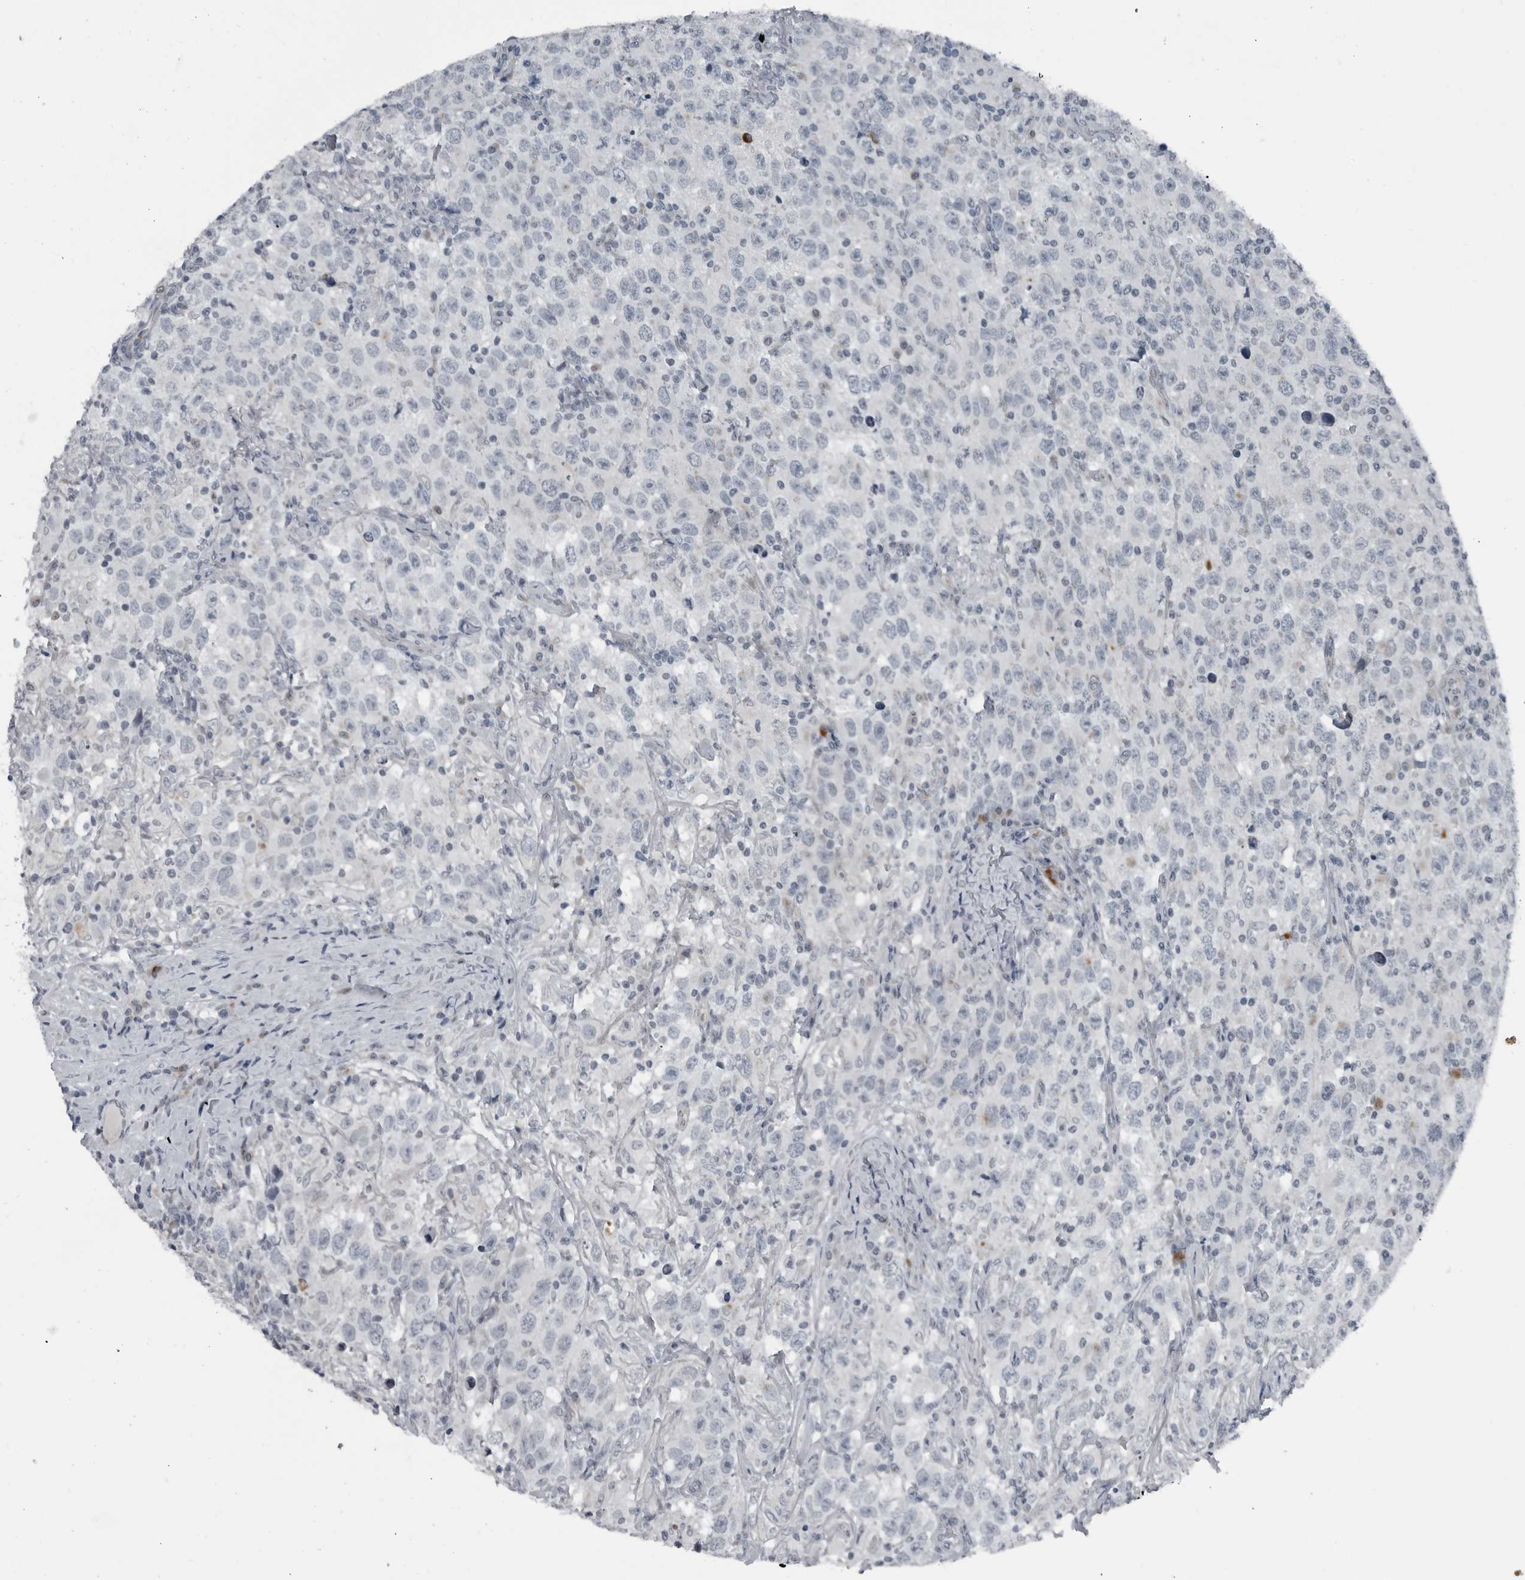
{"staining": {"intensity": "negative", "quantity": "none", "location": "none"}, "tissue": "testis cancer", "cell_type": "Tumor cells", "image_type": "cancer", "snomed": [{"axis": "morphology", "description": "Seminoma, NOS"}, {"axis": "topography", "description": "Testis"}], "caption": "IHC of testis cancer (seminoma) displays no expression in tumor cells. (DAB immunohistochemistry, high magnification).", "gene": "GAK", "patient": {"sex": "male", "age": 41}}